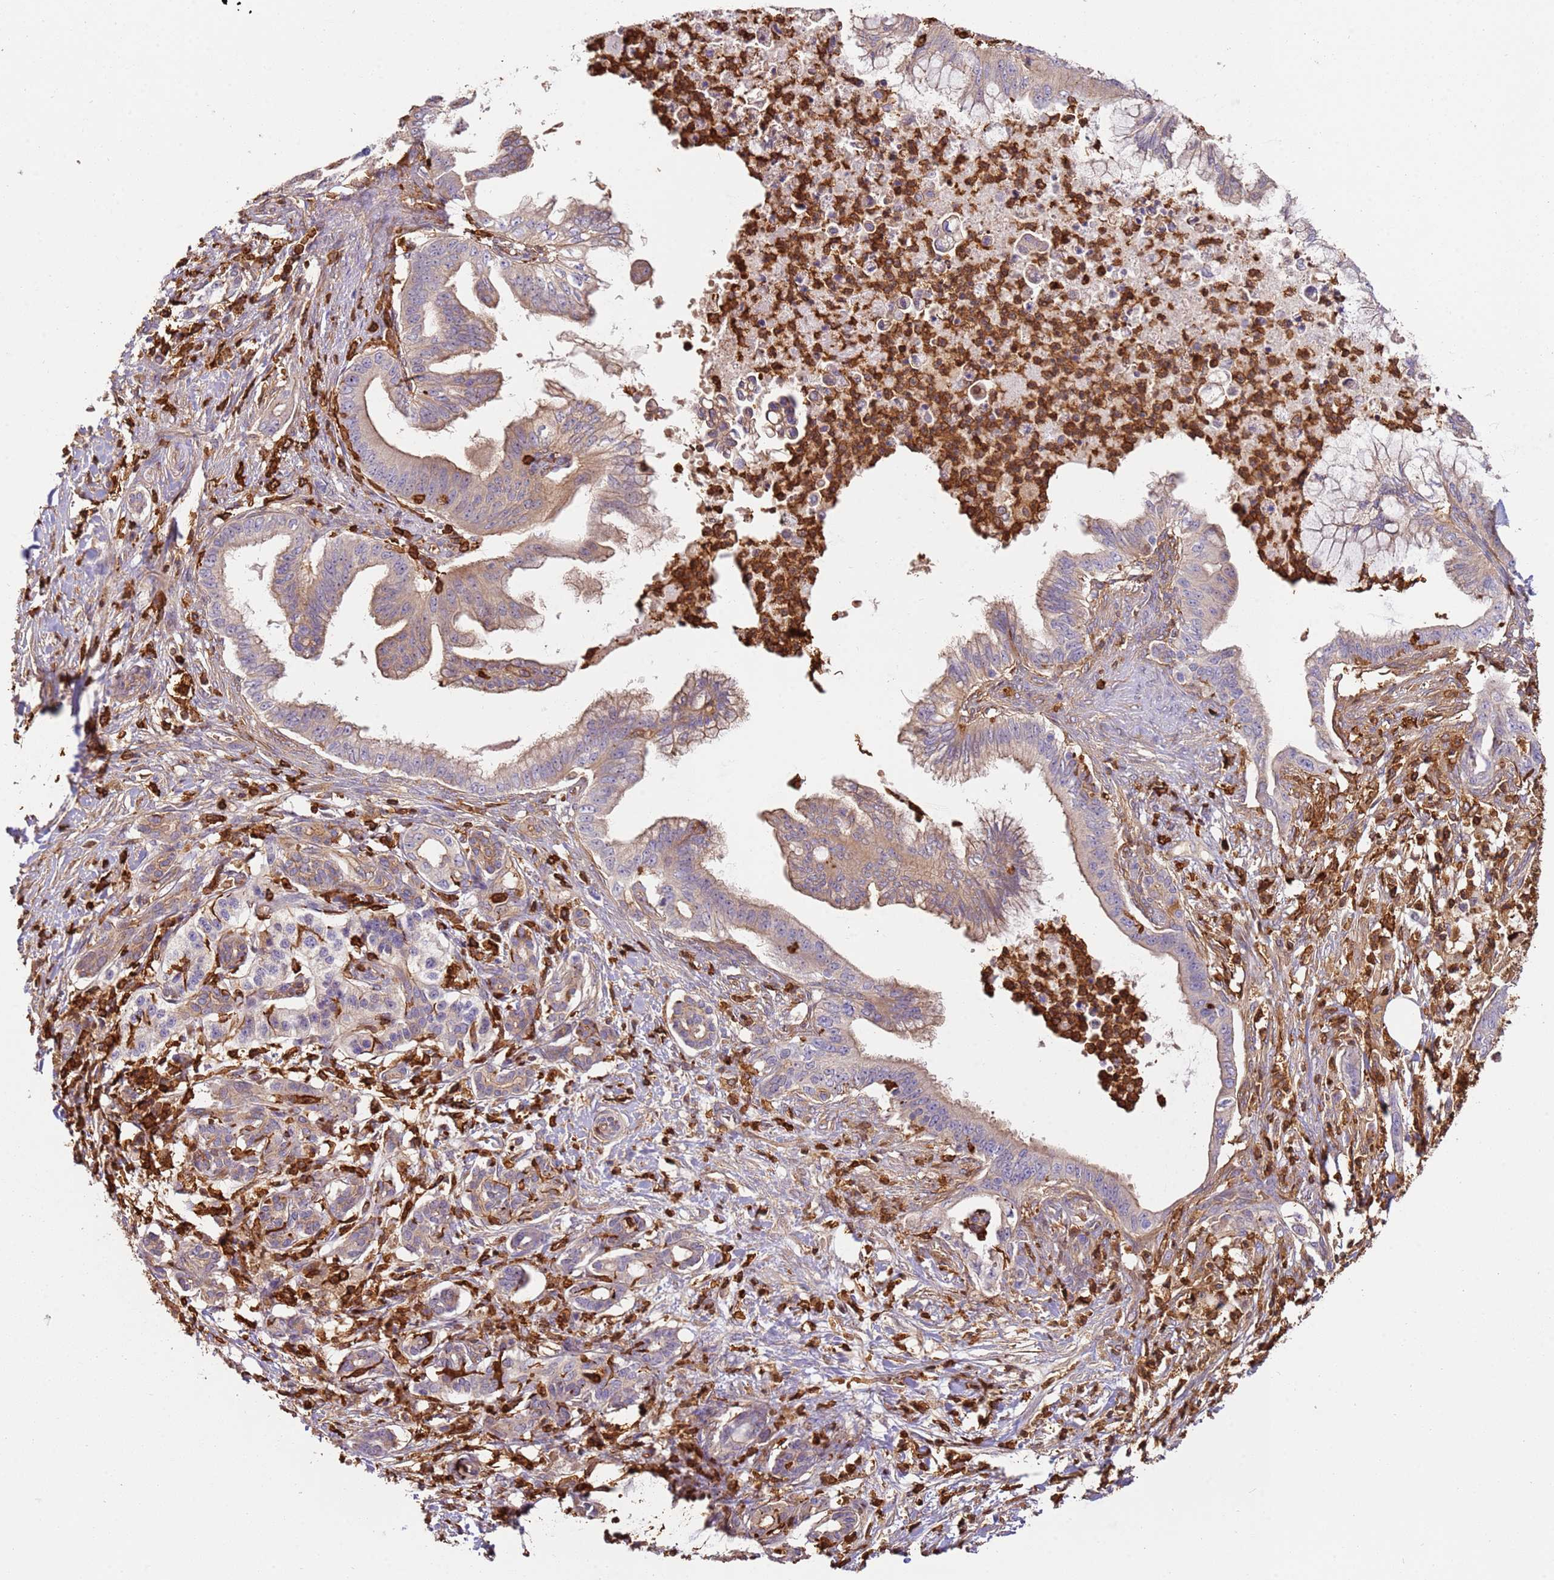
{"staining": {"intensity": "weak", "quantity": "25%-75%", "location": "cytoplasmic/membranous"}, "tissue": "pancreatic cancer", "cell_type": "Tumor cells", "image_type": "cancer", "snomed": [{"axis": "morphology", "description": "Adenocarcinoma, NOS"}, {"axis": "topography", "description": "Pancreas"}], "caption": "IHC of pancreatic cancer exhibits low levels of weak cytoplasmic/membranous positivity in about 25%-75% of tumor cells. (DAB IHC with brightfield microscopy, high magnification).", "gene": "OR6P1", "patient": {"sex": "male", "age": 58}}